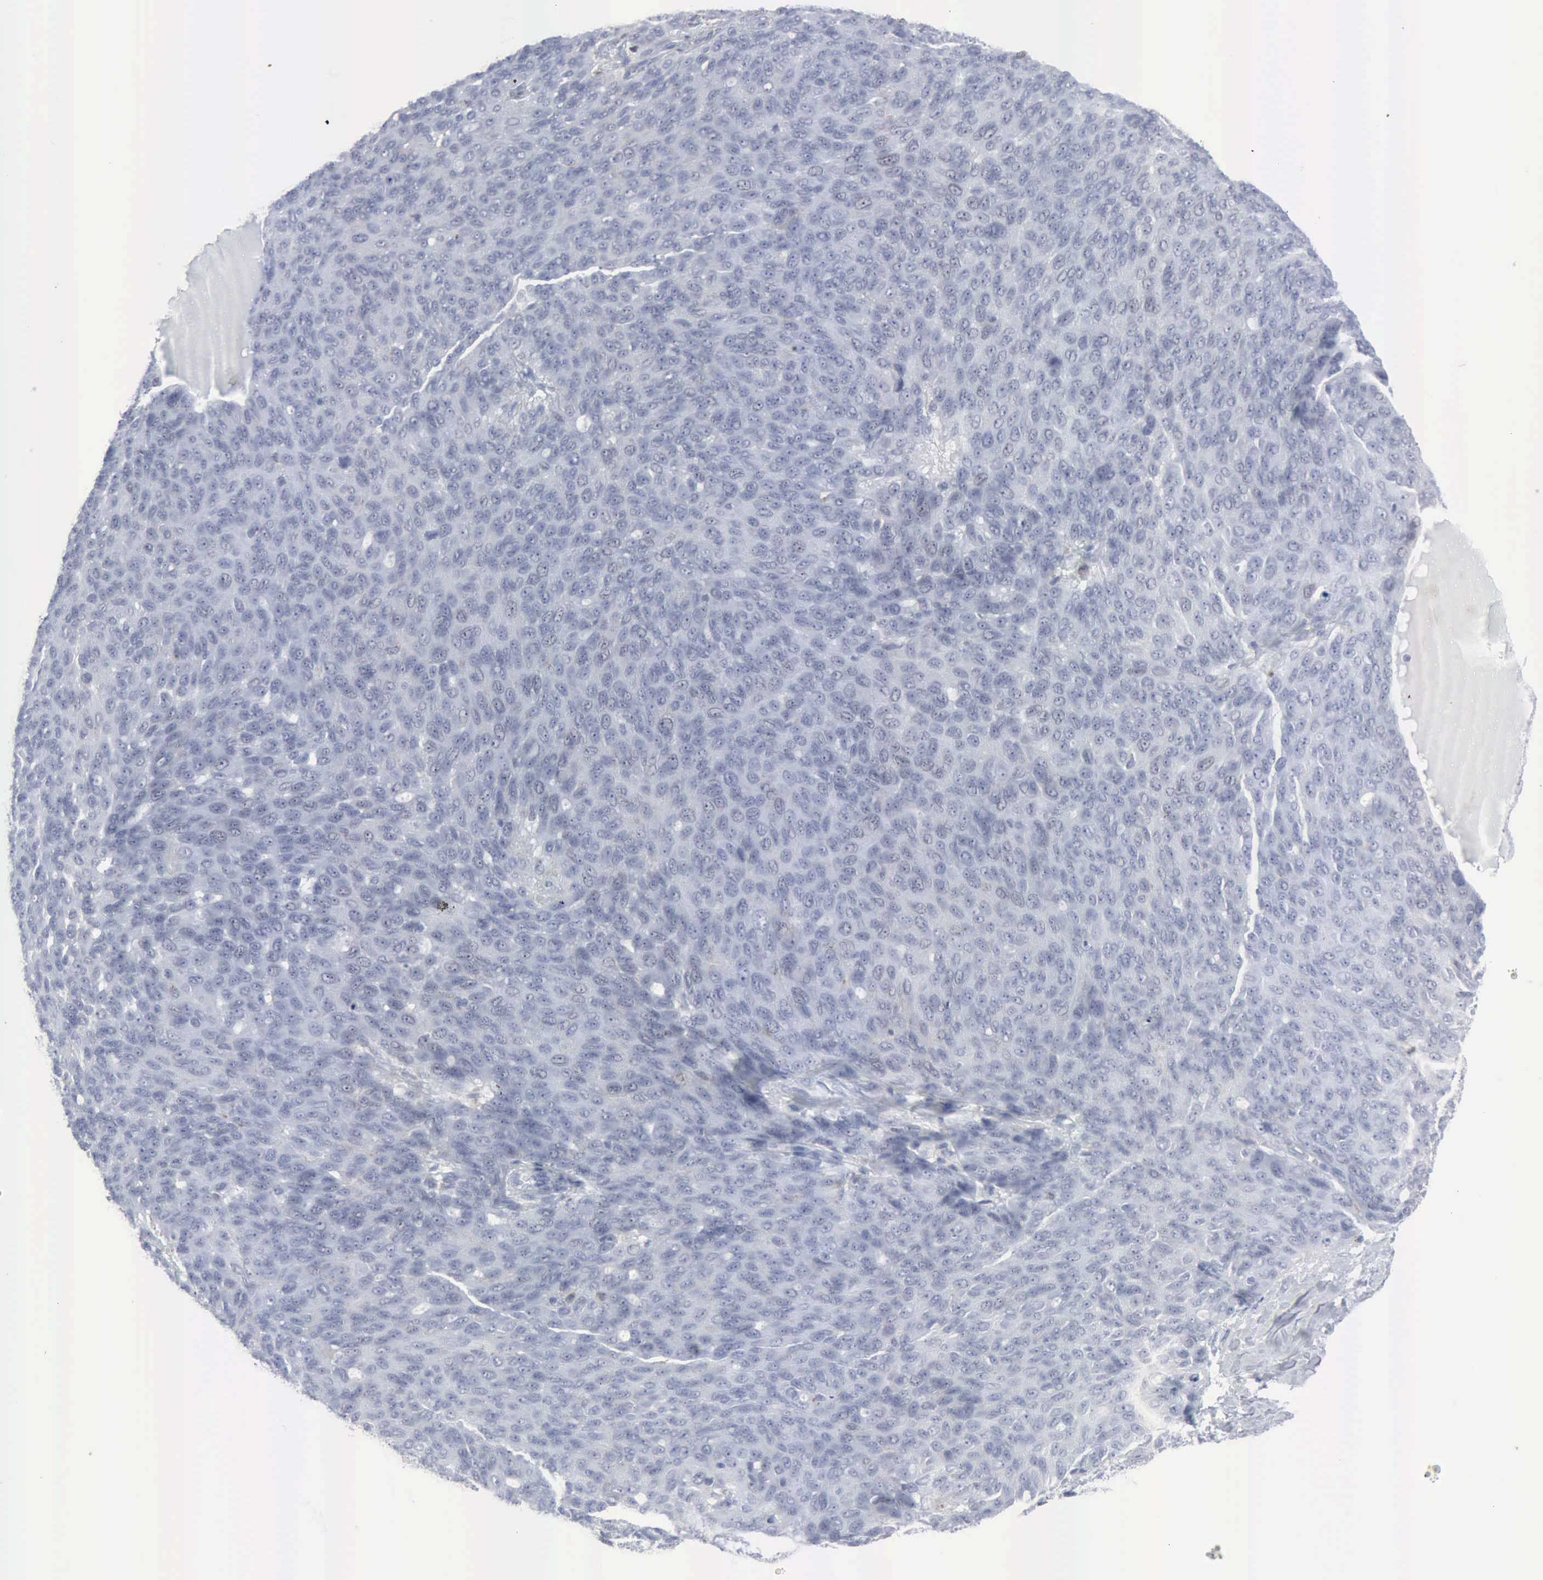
{"staining": {"intensity": "negative", "quantity": "none", "location": "none"}, "tissue": "ovarian cancer", "cell_type": "Tumor cells", "image_type": "cancer", "snomed": [{"axis": "morphology", "description": "Carcinoma, endometroid"}, {"axis": "topography", "description": "Ovary"}], "caption": "Ovarian endometroid carcinoma stained for a protein using immunohistochemistry exhibits no positivity tumor cells.", "gene": "GLA", "patient": {"sex": "female", "age": 60}}